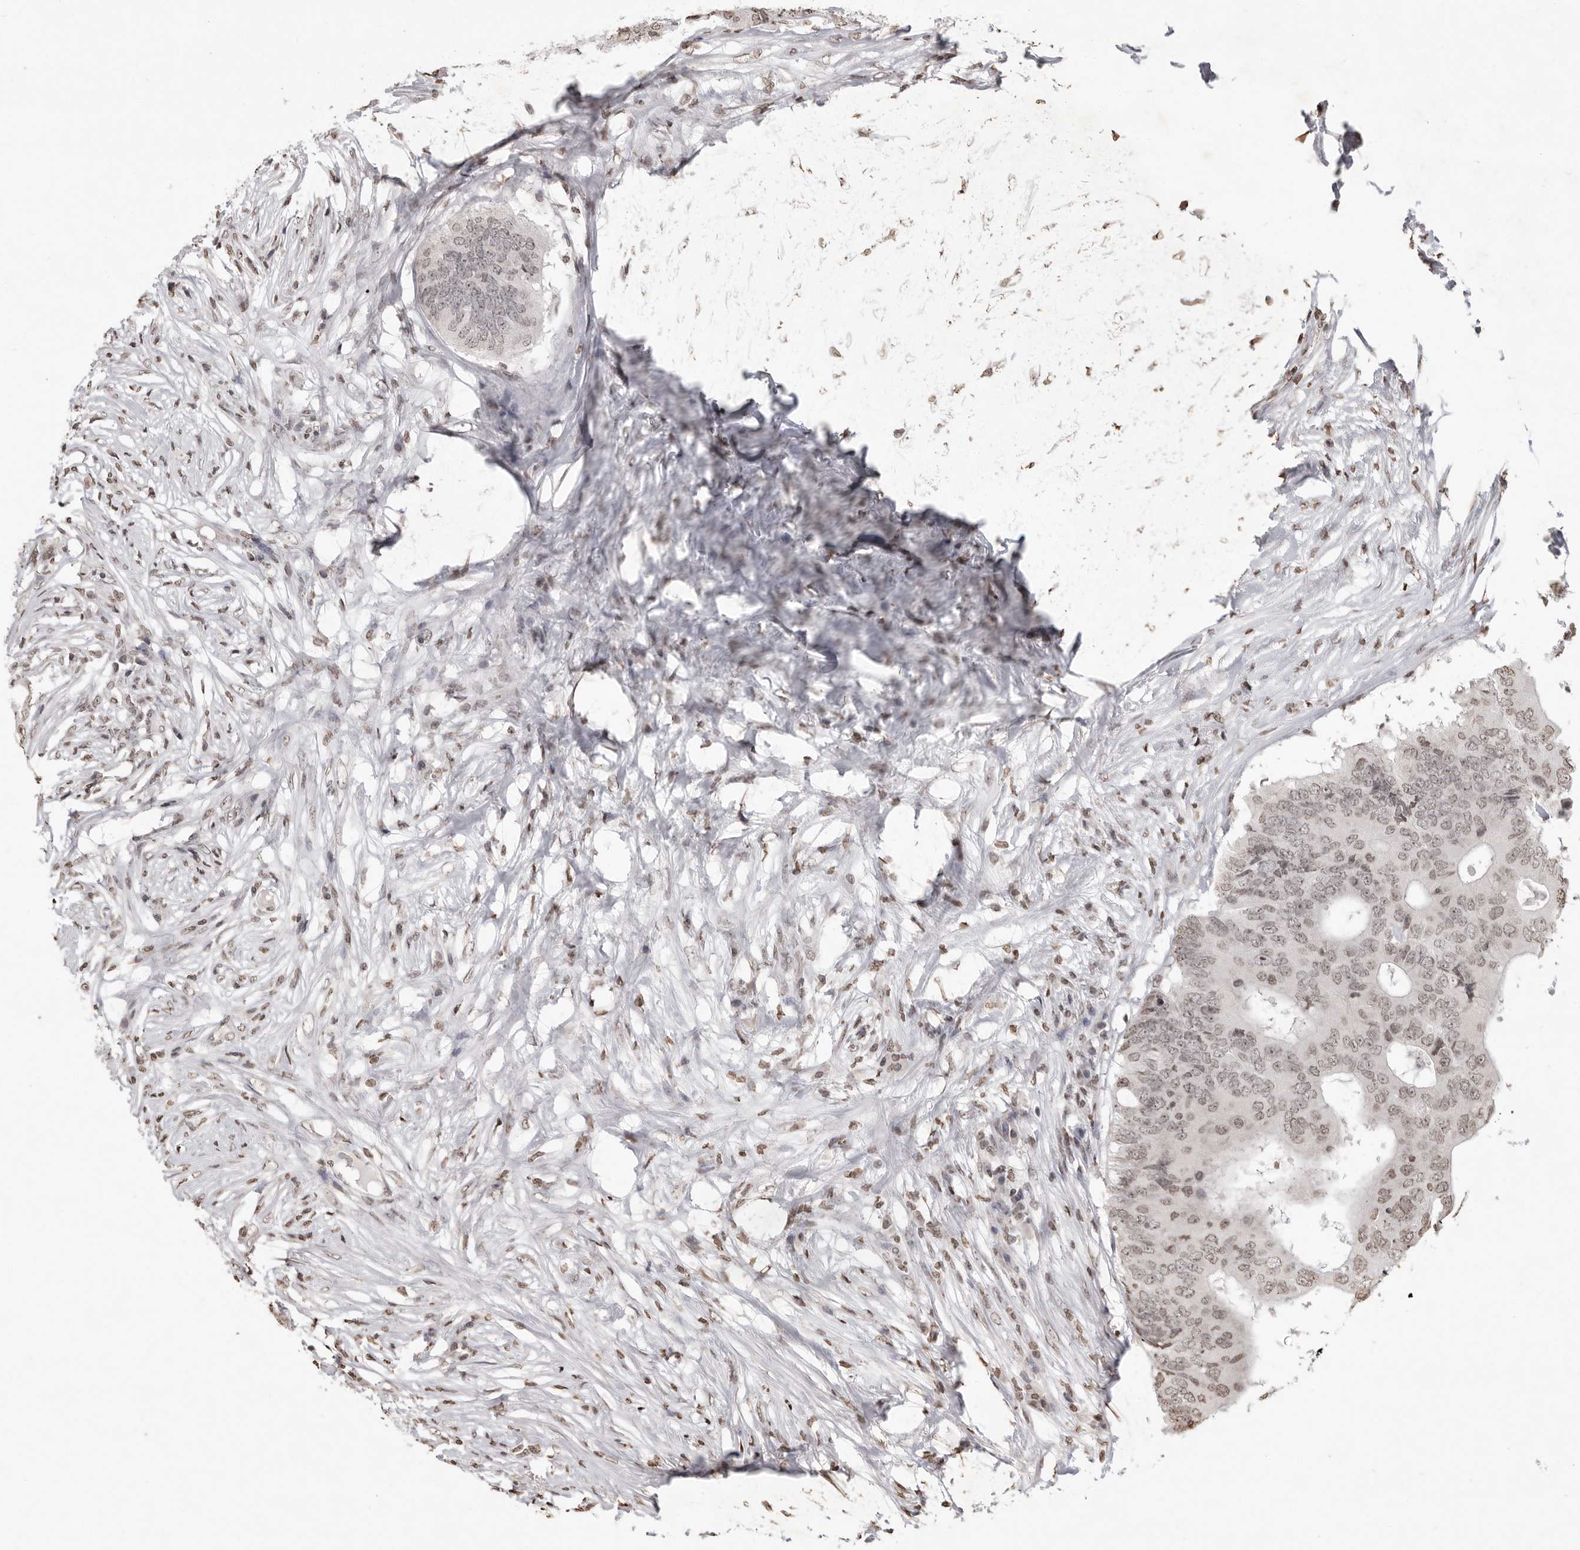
{"staining": {"intensity": "weak", "quantity": "25%-75%", "location": "nuclear"}, "tissue": "colorectal cancer", "cell_type": "Tumor cells", "image_type": "cancer", "snomed": [{"axis": "morphology", "description": "Adenocarcinoma, NOS"}, {"axis": "topography", "description": "Colon"}], "caption": "Immunohistochemistry (IHC) (DAB) staining of human colorectal cancer (adenocarcinoma) reveals weak nuclear protein expression in about 25%-75% of tumor cells.", "gene": "WDR45", "patient": {"sex": "male", "age": 71}}